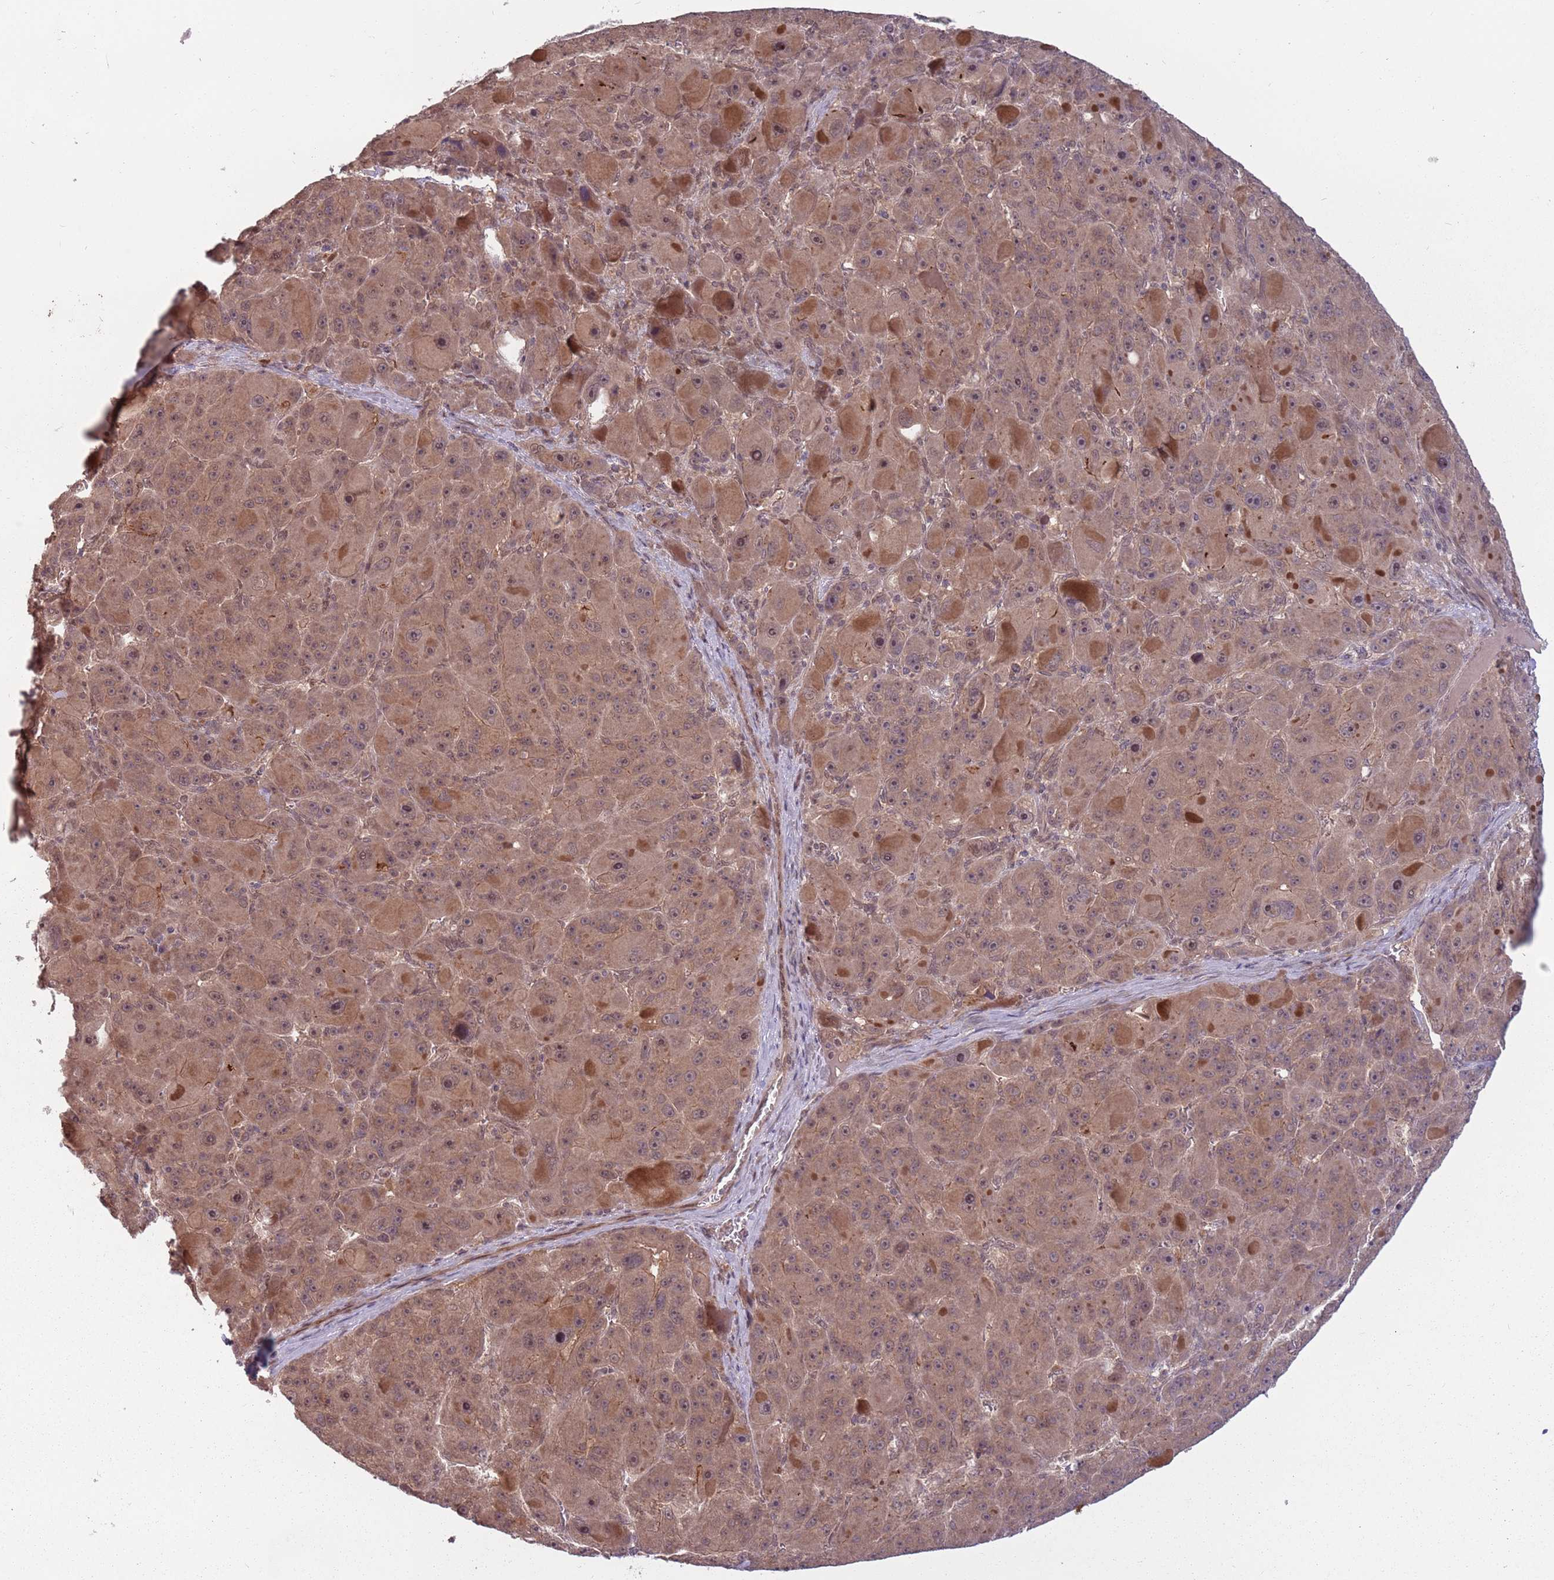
{"staining": {"intensity": "moderate", "quantity": ">75%", "location": "cytoplasmic/membranous"}, "tissue": "liver cancer", "cell_type": "Tumor cells", "image_type": "cancer", "snomed": [{"axis": "morphology", "description": "Carcinoma, Hepatocellular, NOS"}, {"axis": "topography", "description": "Liver"}], "caption": "A brown stain highlights moderate cytoplasmic/membranous staining of a protein in liver cancer tumor cells. (DAB IHC, brown staining for protein, blue staining for nuclei).", "gene": "ADAMTS3", "patient": {"sex": "male", "age": 76}}